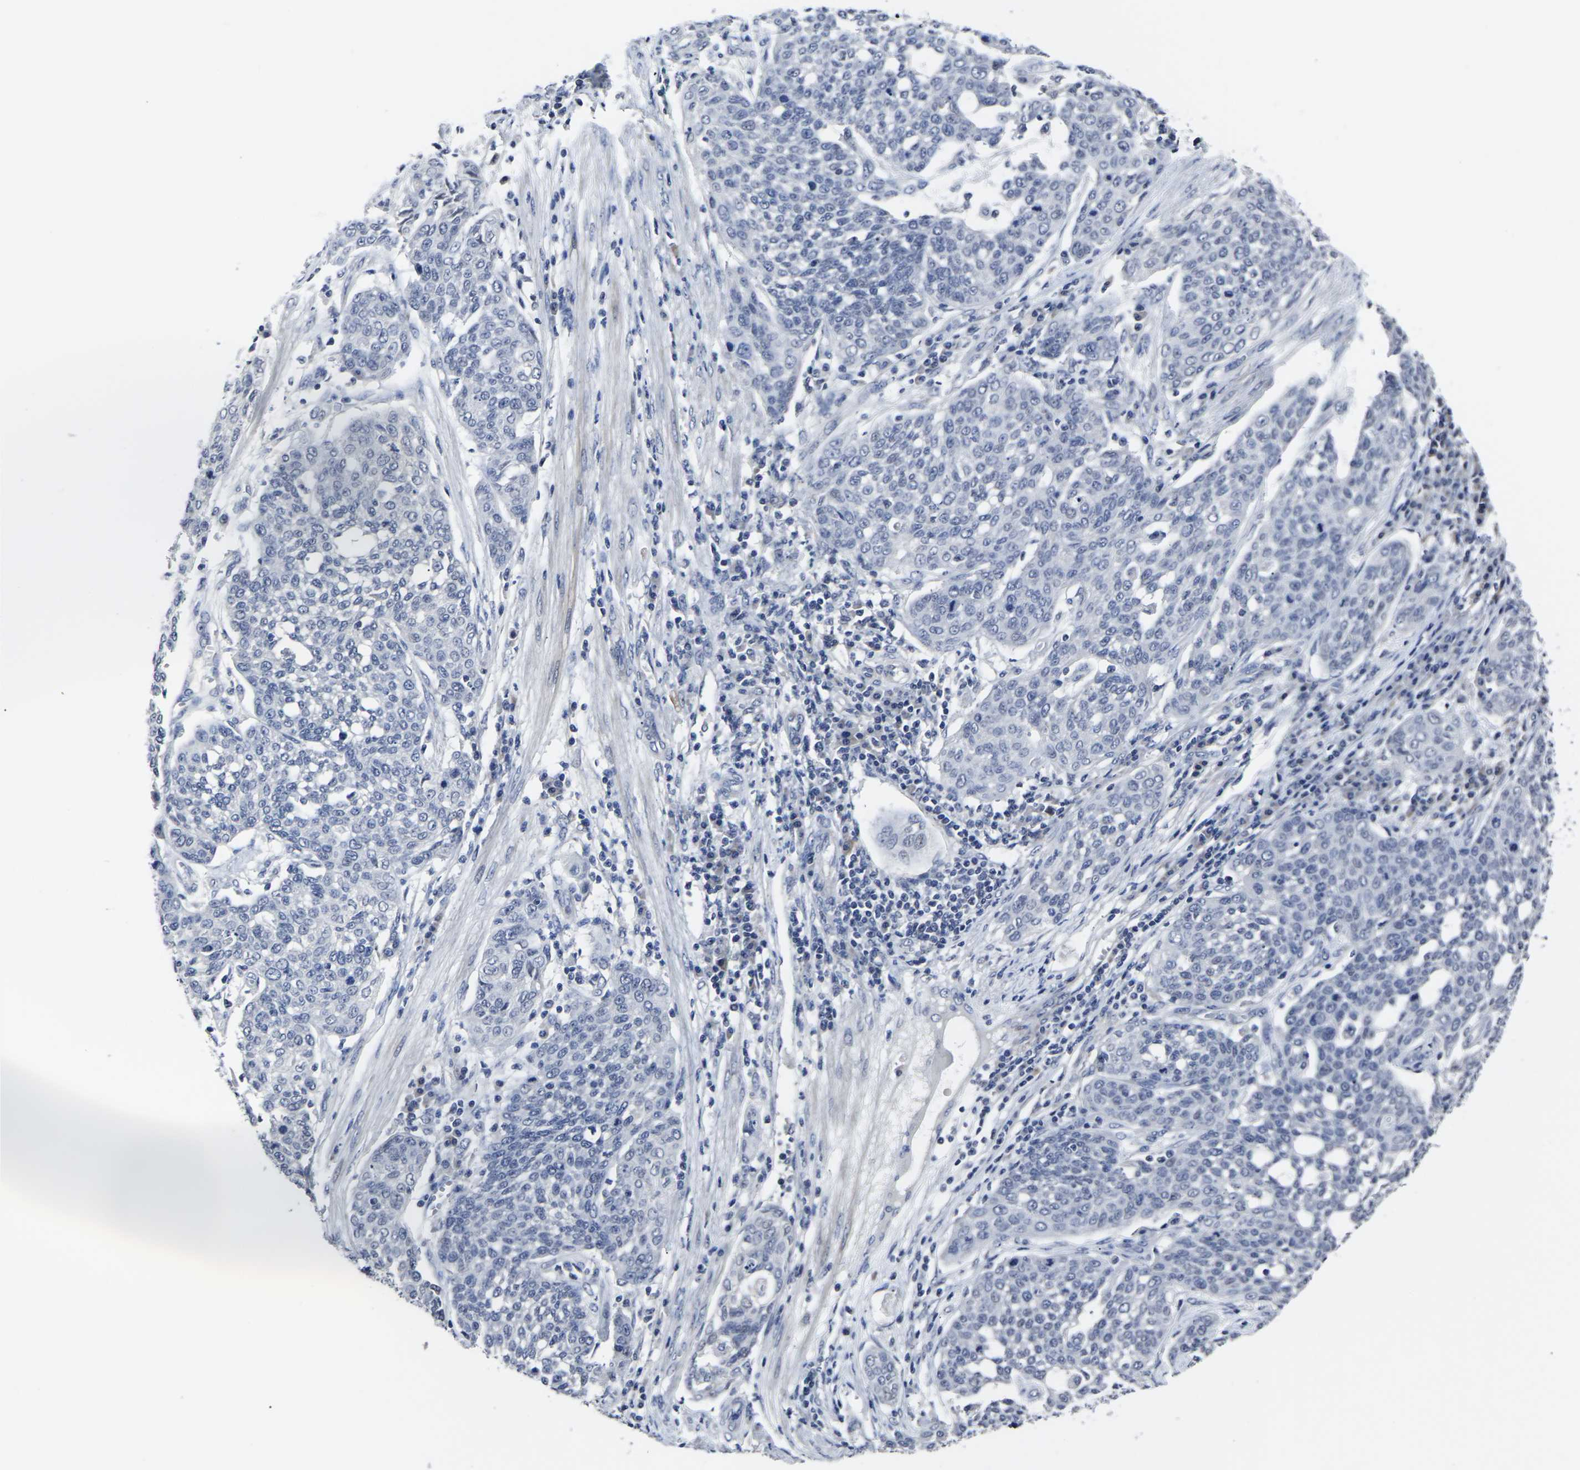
{"staining": {"intensity": "negative", "quantity": "none", "location": "none"}, "tissue": "cervical cancer", "cell_type": "Tumor cells", "image_type": "cancer", "snomed": [{"axis": "morphology", "description": "Squamous cell carcinoma, NOS"}, {"axis": "topography", "description": "Cervix"}], "caption": "DAB immunohistochemical staining of cervical squamous cell carcinoma shows no significant staining in tumor cells.", "gene": "MSANTD4", "patient": {"sex": "female", "age": 34}}